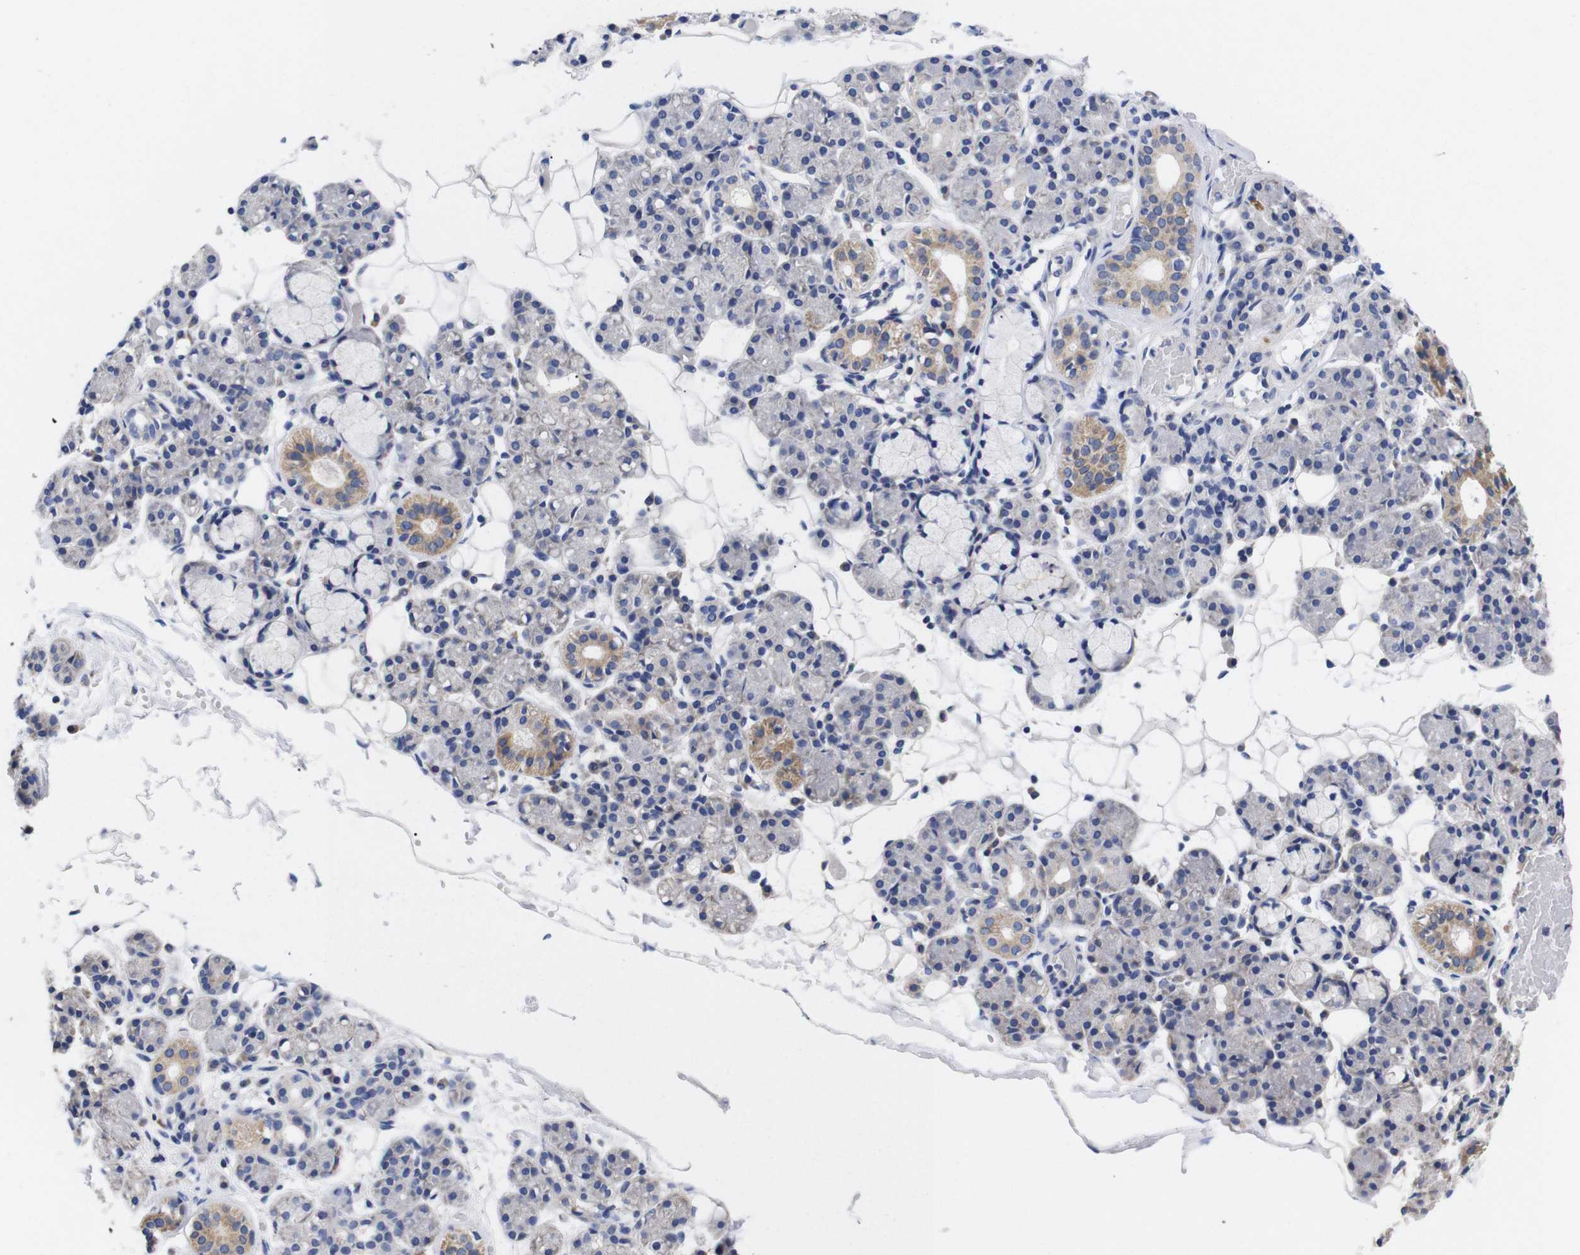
{"staining": {"intensity": "moderate", "quantity": "25%-75%", "location": "cytoplasmic/membranous"}, "tissue": "salivary gland", "cell_type": "Glandular cells", "image_type": "normal", "snomed": [{"axis": "morphology", "description": "Normal tissue, NOS"}, {"axis": "topography", "description": "Salivary gland"}], "caption": "Immunohistochemical staining of normal salivary gland shows 25%-75% levels of moderate cytoplasmic/membranous protein expression in approximately 25%-75% of glandular cells.", "gene": "OPN3", "patient": {"sex": "male", "age": 63}}